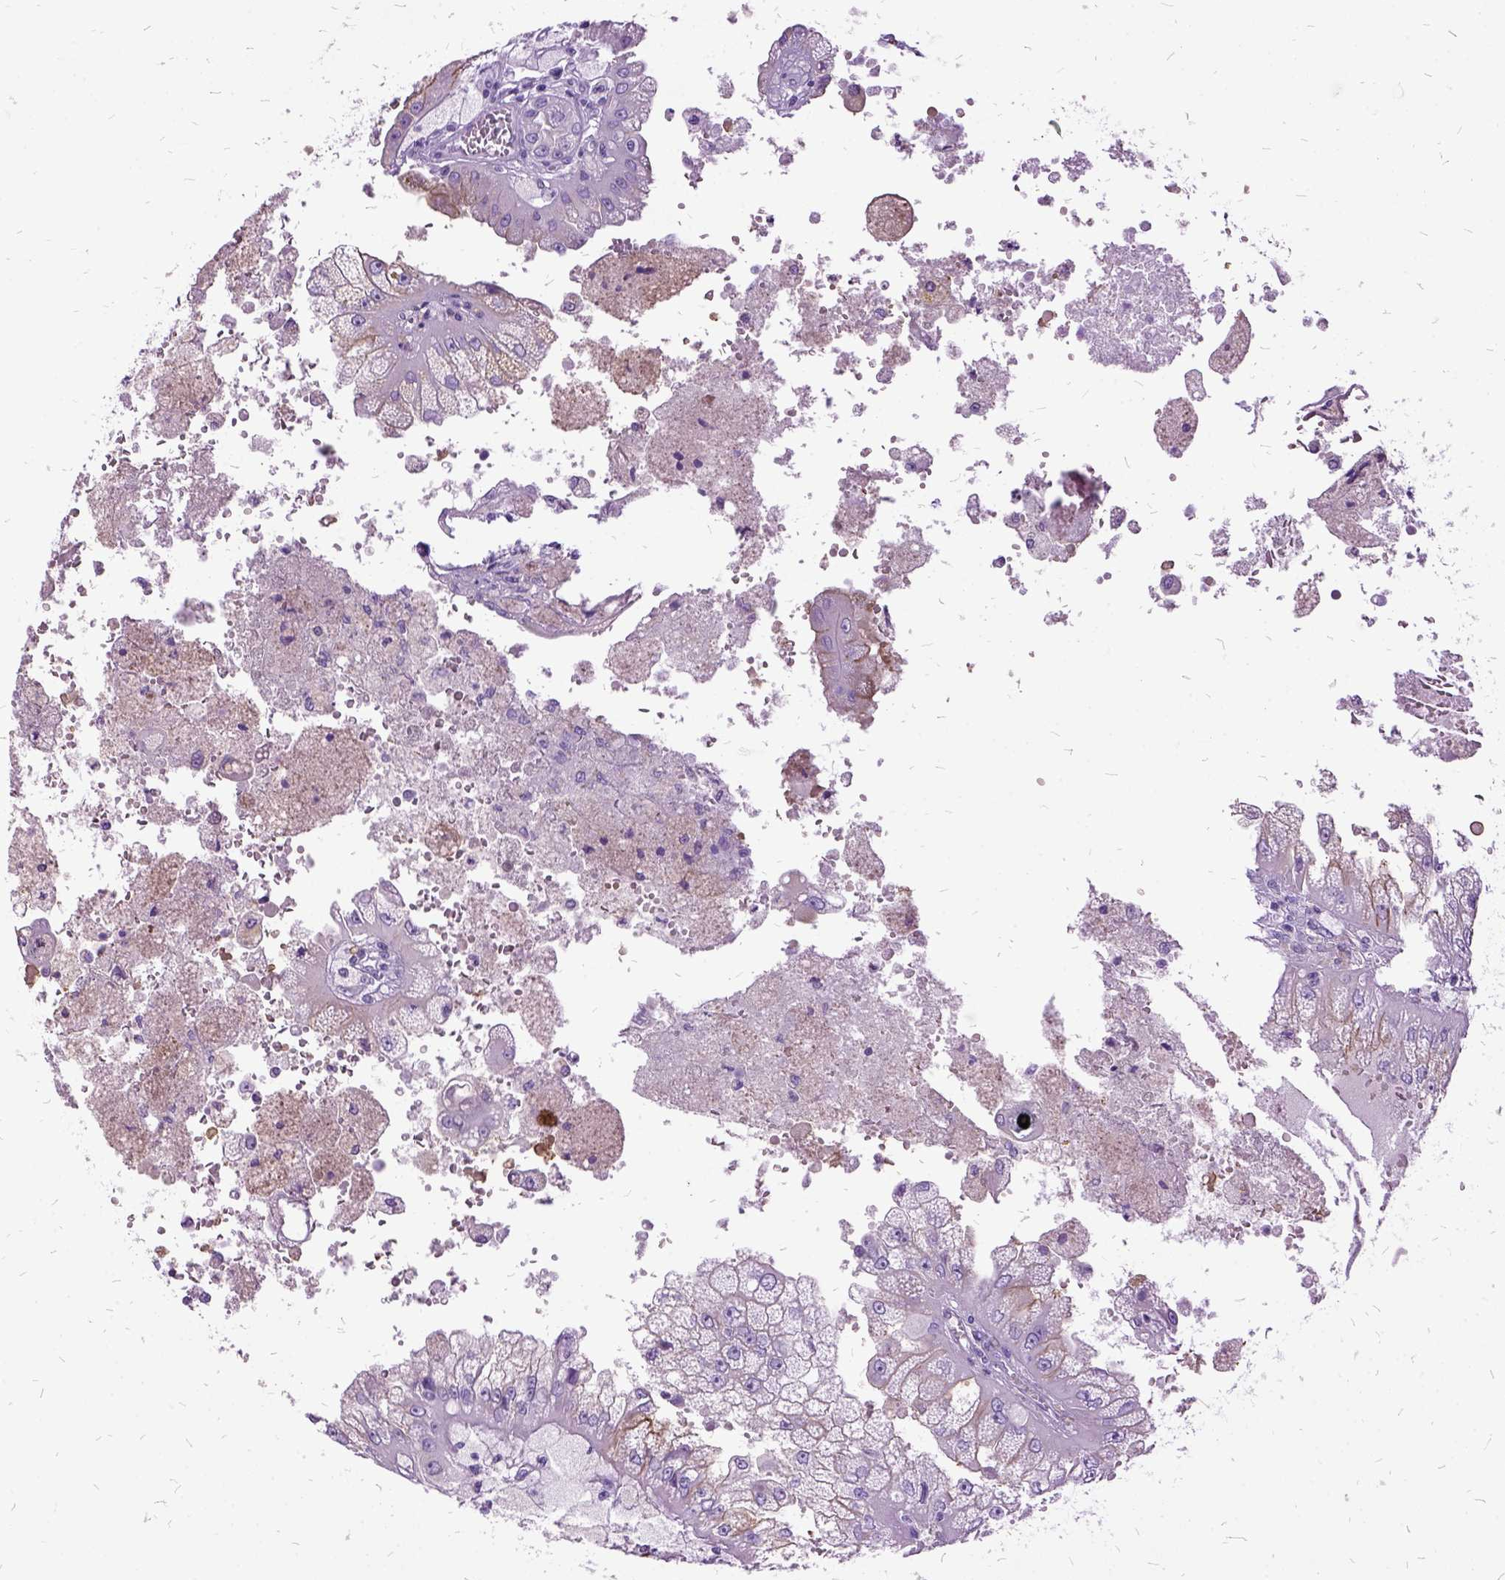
{"staining": {"intensity": "negative", "quantity": "none", "location": "none"}, "tissue": "renal cancer", "cell_type": "Tumor cells", "image_type": "cancer", "snomed": [{"axis": "morphology", "description": "Adenocarcinoma, NOS"}, {"axis": "topography", "description": "Kidney"}], "caption": "The immunohistochemistry (IHC) histopathology image has no significant positivity in tumor cells of renal cancer (adenocarcinoma) tissue.", "gene": "MME", "patient": {"sex": "male", "age": 58}}